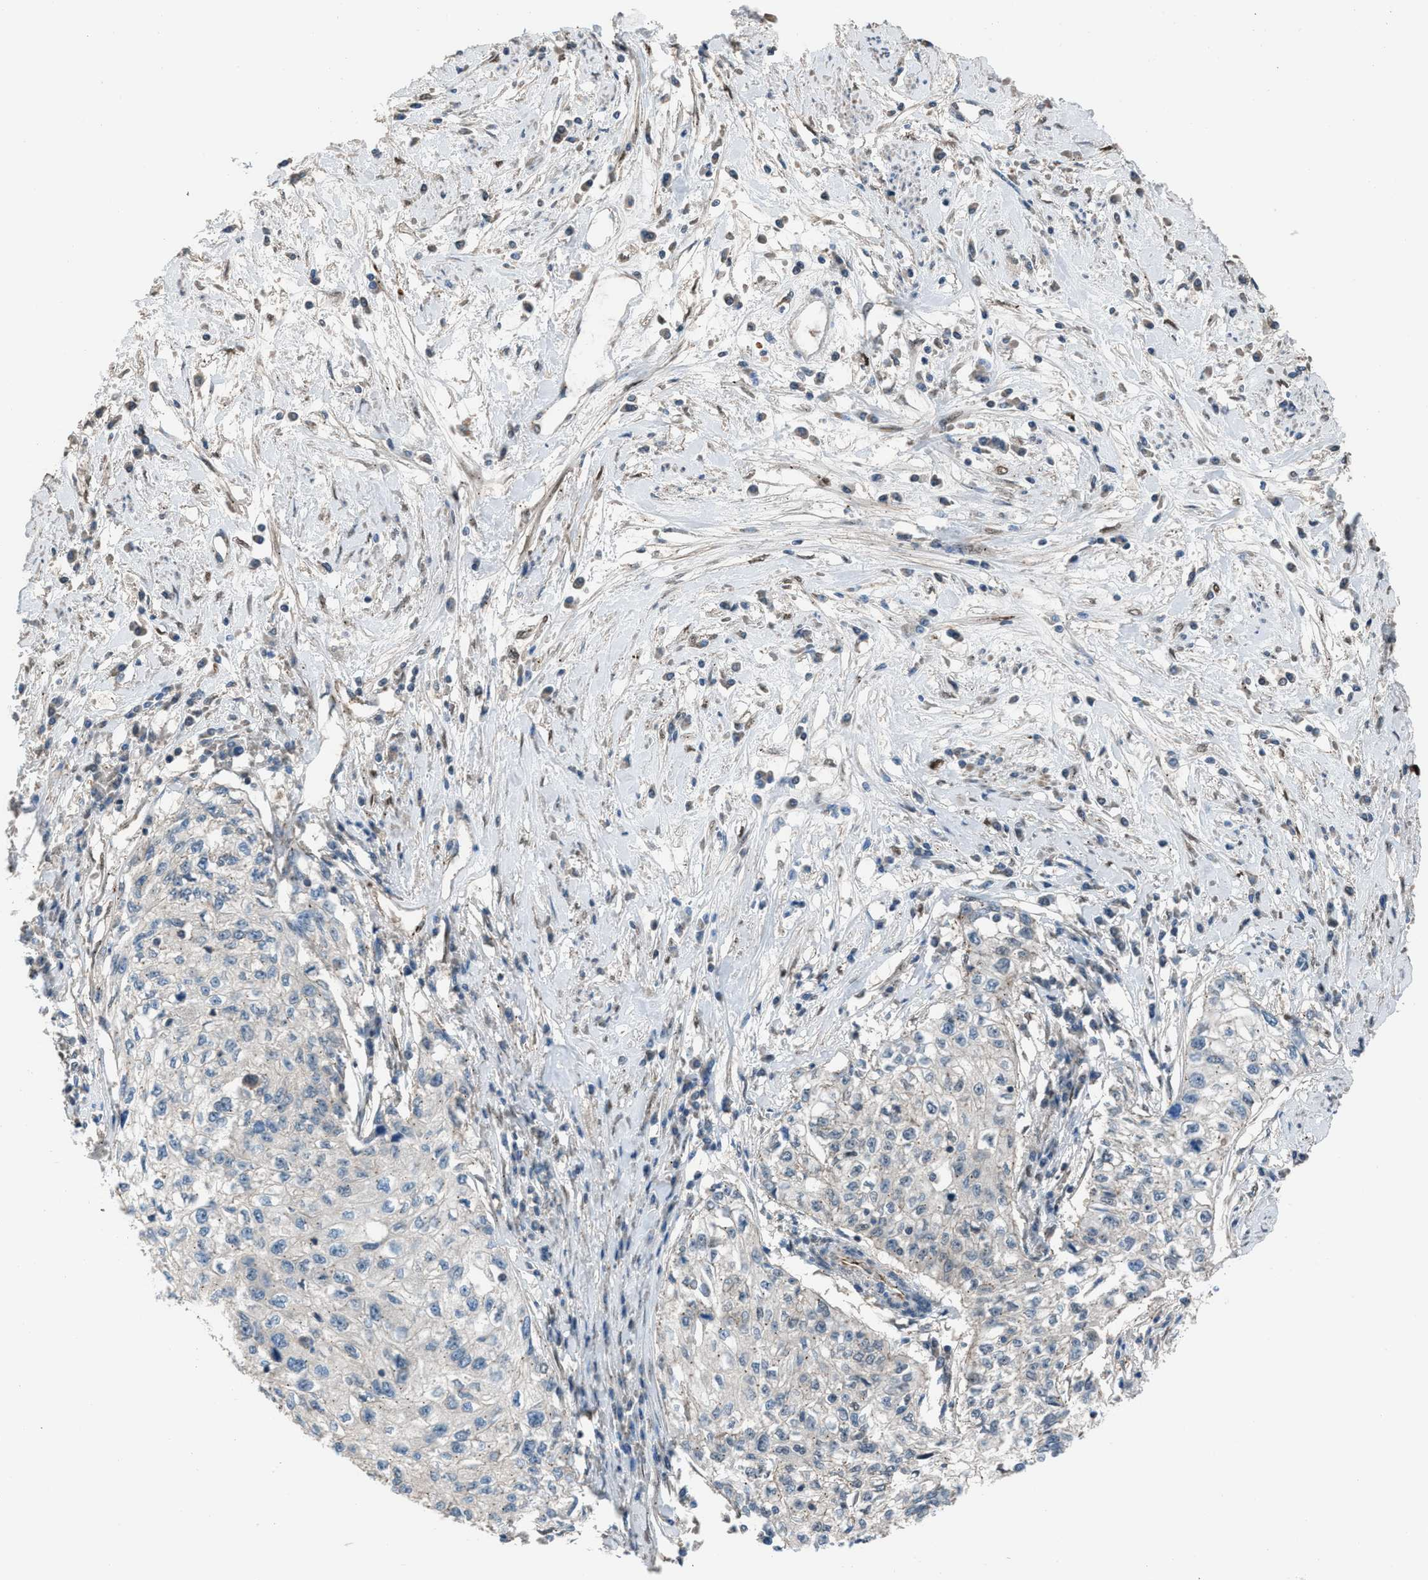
{"staining": {"intensity": "negative", "quantity": "none", "location": "none"}, "tissue": "cervical cancer", "cell_type": "Tumor cells", "image_type": "cancer", "snomed": [{"axis": "morphology", "description": "Squamous cell carcinoma, NOS"}, {"axis": "topography", "description": "Cervix"}], "caption": "This is an IHC image of human cervical cancer (squamous cell carcinoma). There is no positivity in tumor cells.", "gene": "CRTC1", "patient": {"sex": "female", "age": 57}}